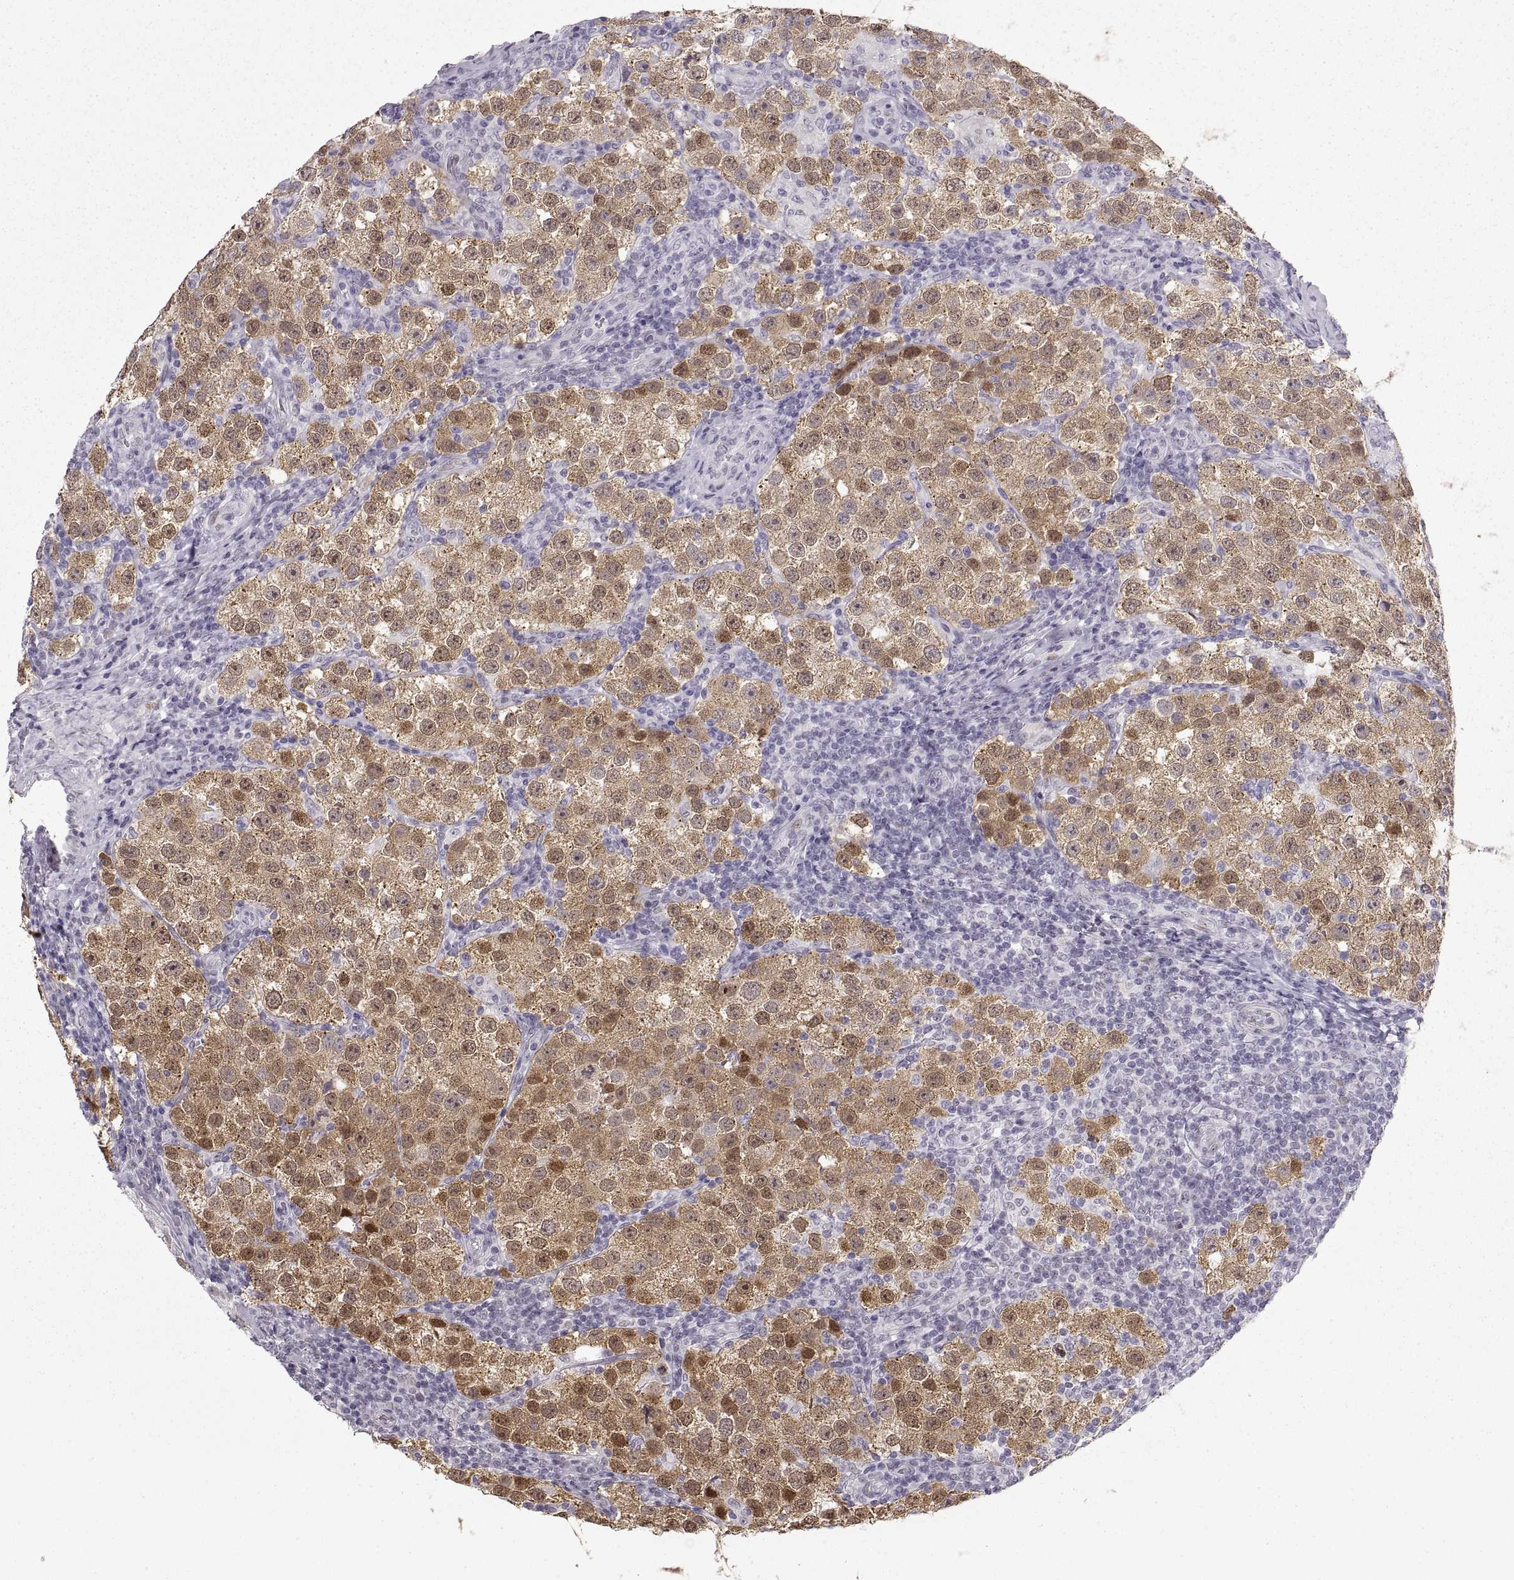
{"staining": {"intensity": "moderate", "quantity": ">75%", "location": "cytoplasmic/membranous,nuclear"}, "tissue": "testis cancer", "cell_type": "Tumor cells", "image_type": "cancer", "snomed": [{"axis": "morphology", "description": "Seminoma, NOS"}, {"axis": "topography", "description": "Testis"}], "caption": "Brown immunohistochemical staining in human testis seminoma demonstrates moderate cytoplasmic/membranous and nuclear expression in about >75% of tumor cells.", "gene": "NANOS3", "patient": {"sex": "male", "age": 37}}